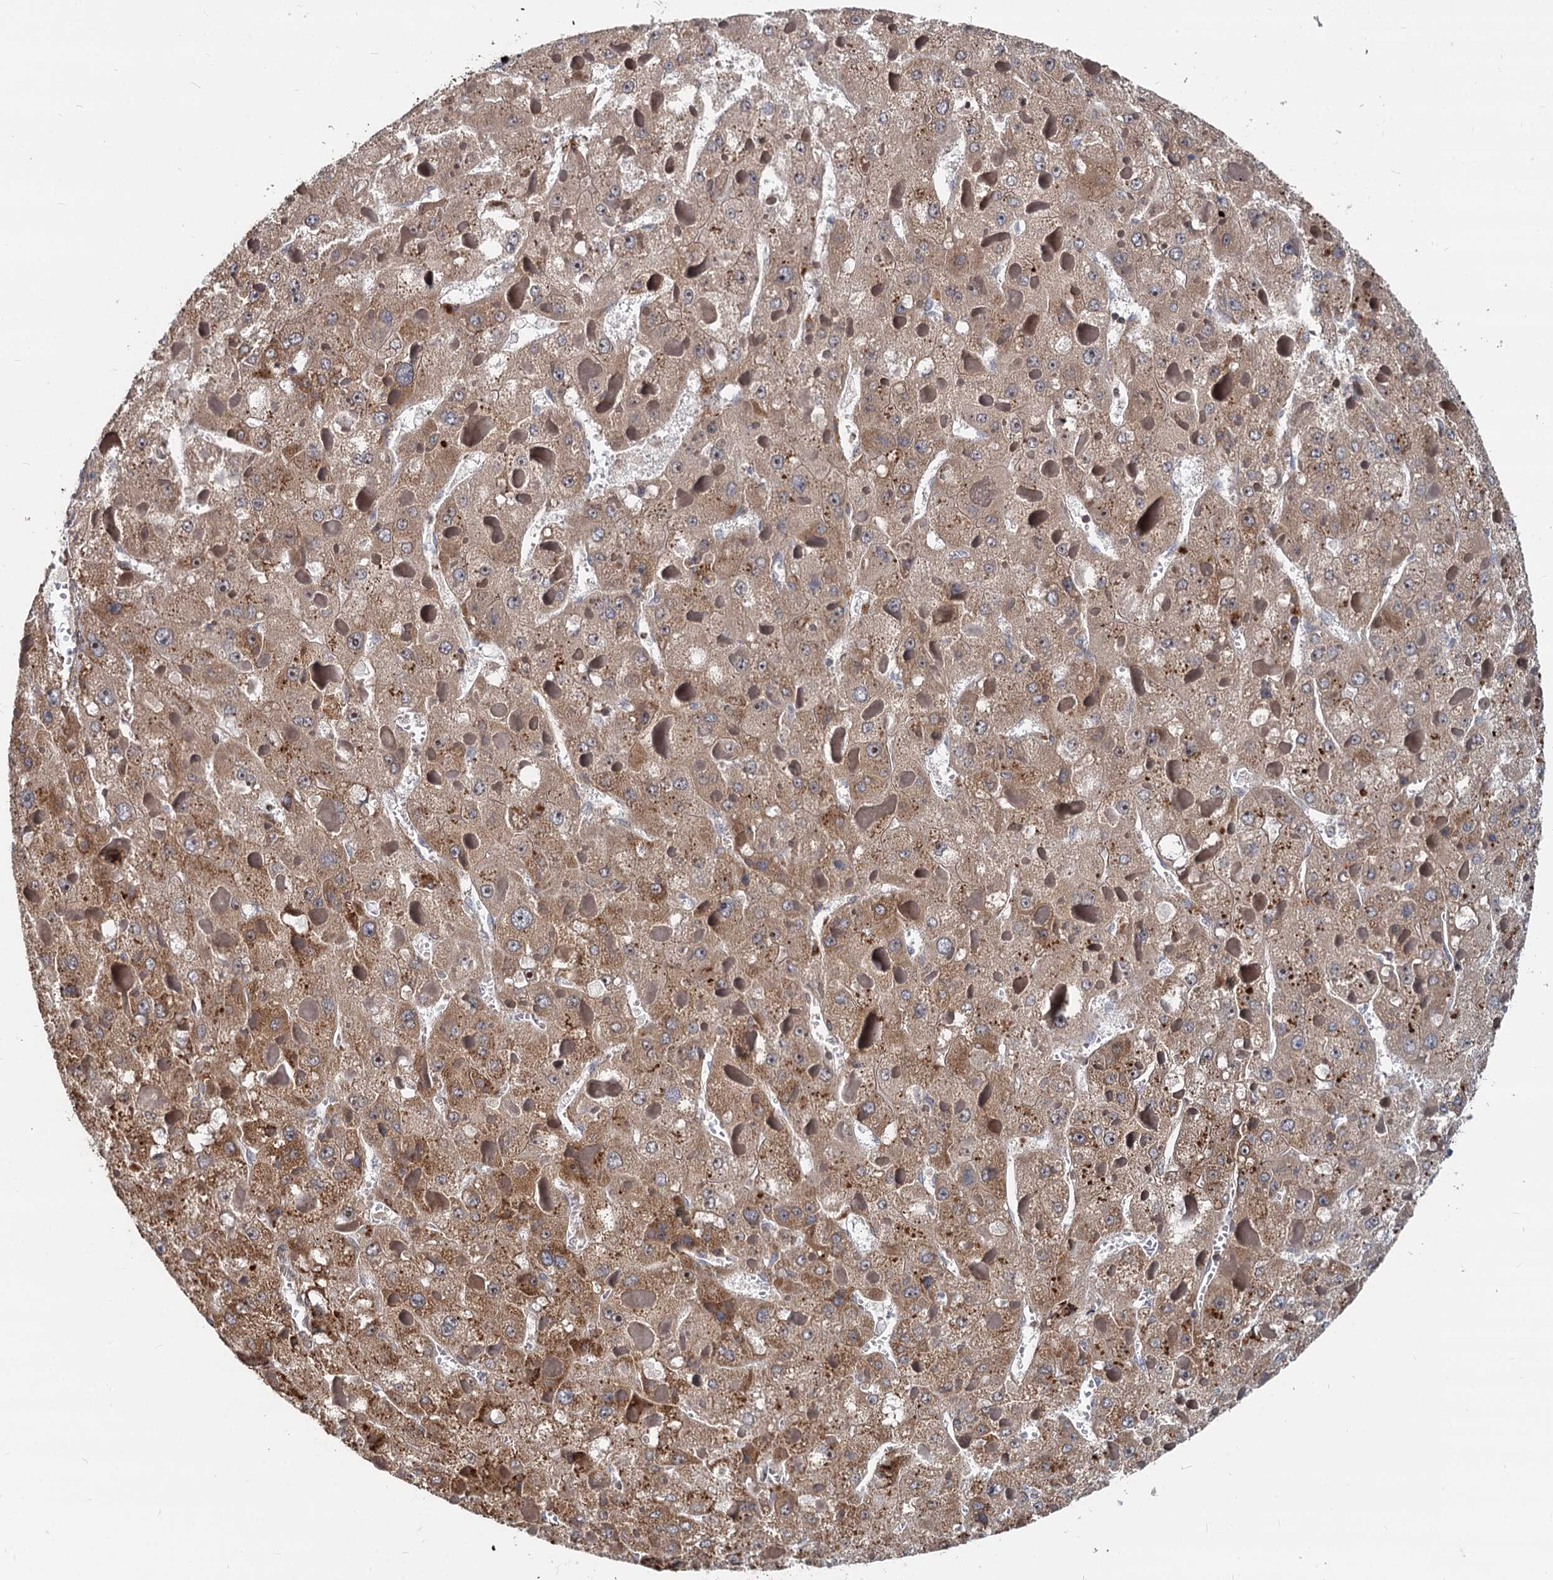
{"staining": {"intensity": "moderate", "quantity": ">75%", "location": "cytoplasmic/membranous"}, "tissue": "liver cancer", "cell_type": "Tumor cells", "image_type": "cancer", "snomed": [{"axis": "morphology", "description": "Carcinoma, Hepatocellular, NOS"}, {"axis": "topography", "description": "Liver"}], "caption": "A histopathology image of human liver cancer (hepatocellular carcinoma) stained for a protein demonstrates moderate cytoplasmic/membranous brown staining in tumor cells.", "gene": "STIM1", "patient": {"sex": "female", "age": 73}}